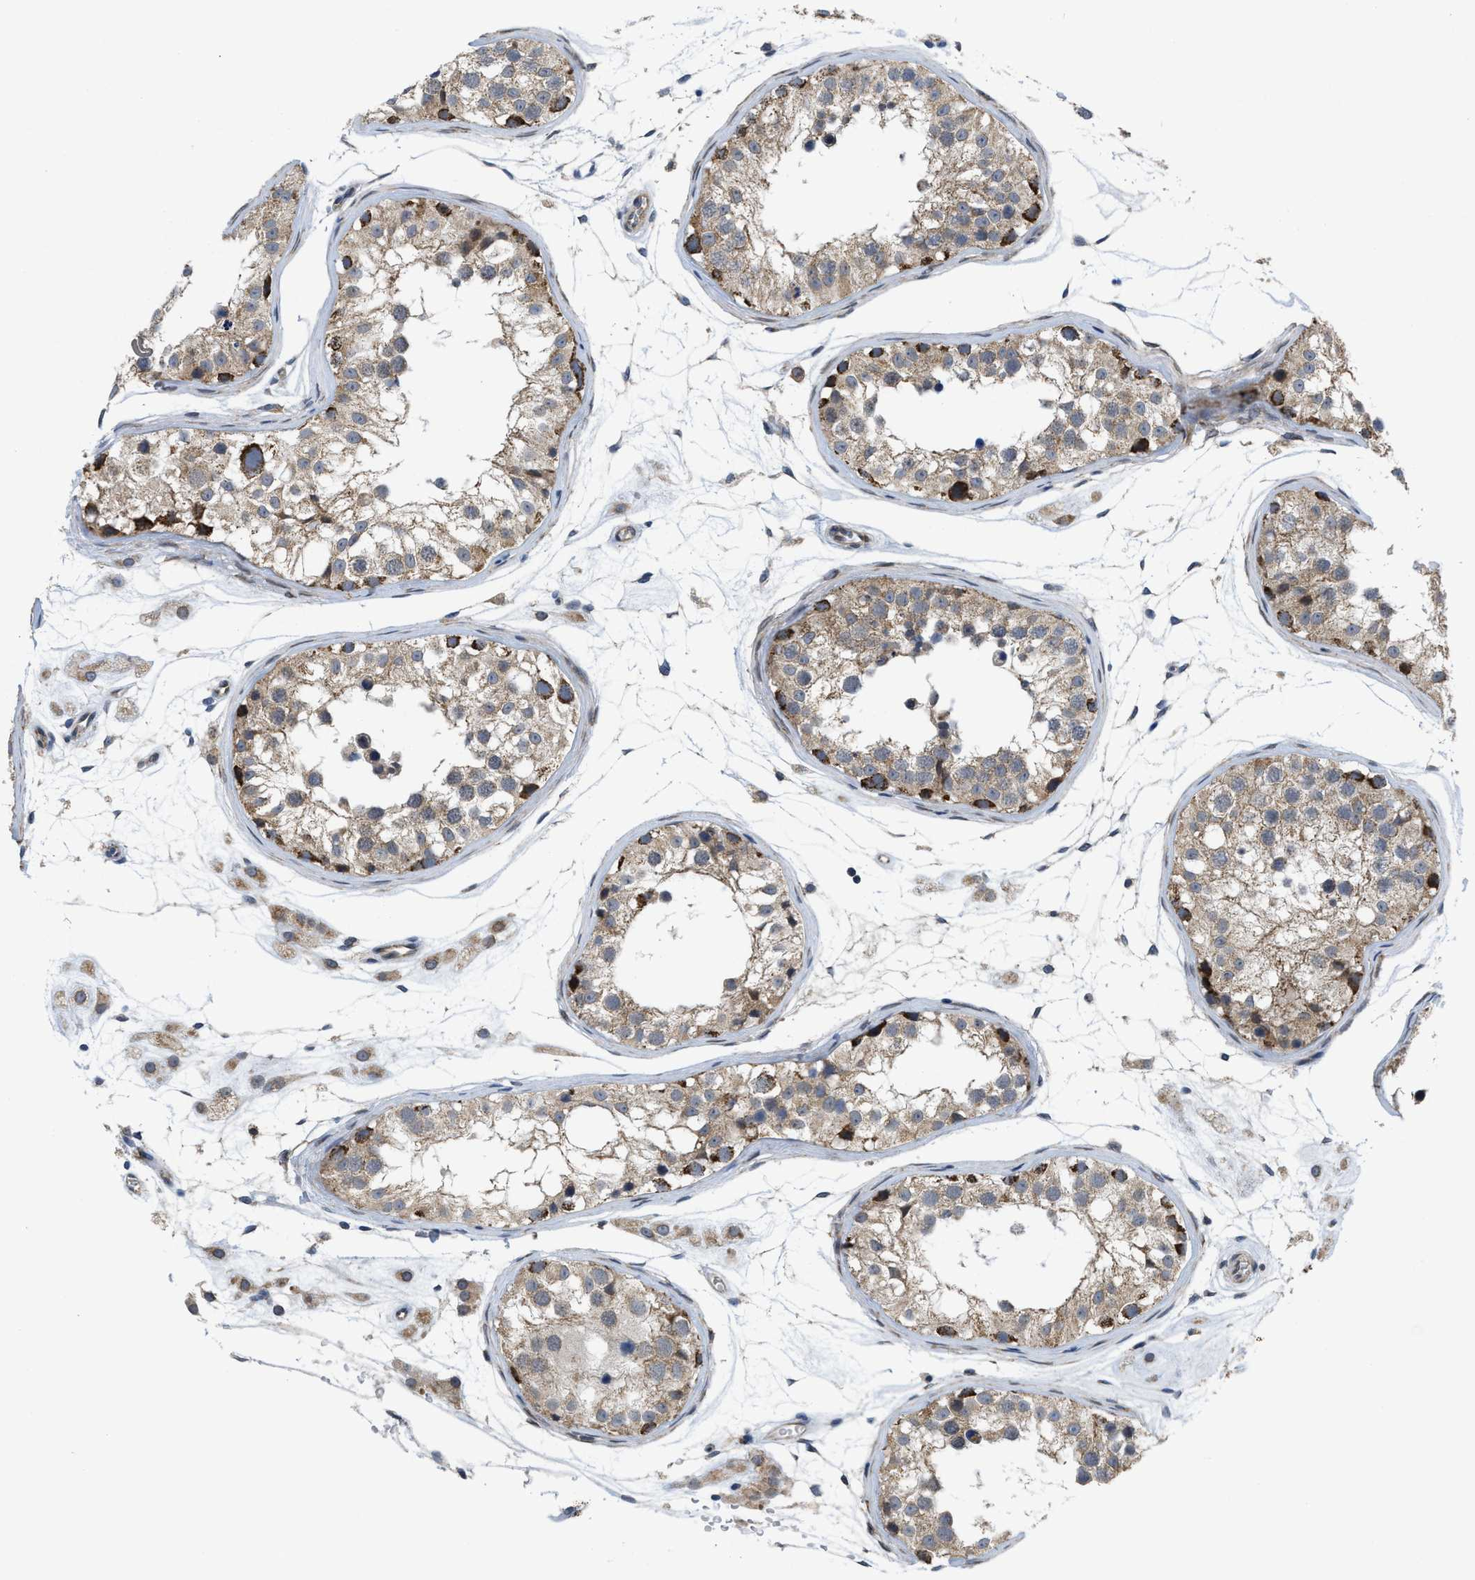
{"staining": {"intensity": "moderate", "quantity": ">75%", "location": "cytoplasmic/membranous"}, "tissue": "testis", "cell_type": "Cells in seminiferous ducts", "image_type": "normal", "snomed": [{"axis": "morphology", "description": "Normal tissue, NOS"}, {"axis": "morphology", "description": "Adenocarcinoma, metastatic, NOS"}, {"axis": "topography", "description": "Testis"}], "caption": "Cells in seminiferous ducts reveal medium levels of moderate cytoplasmic/membranous expression in about >75% of cells in unremarkable testis. The protein is shown in brown color, while the nuclei are stained blue.", "gene": "EOGT", "patient": {"sex": "male", "age": 26}}